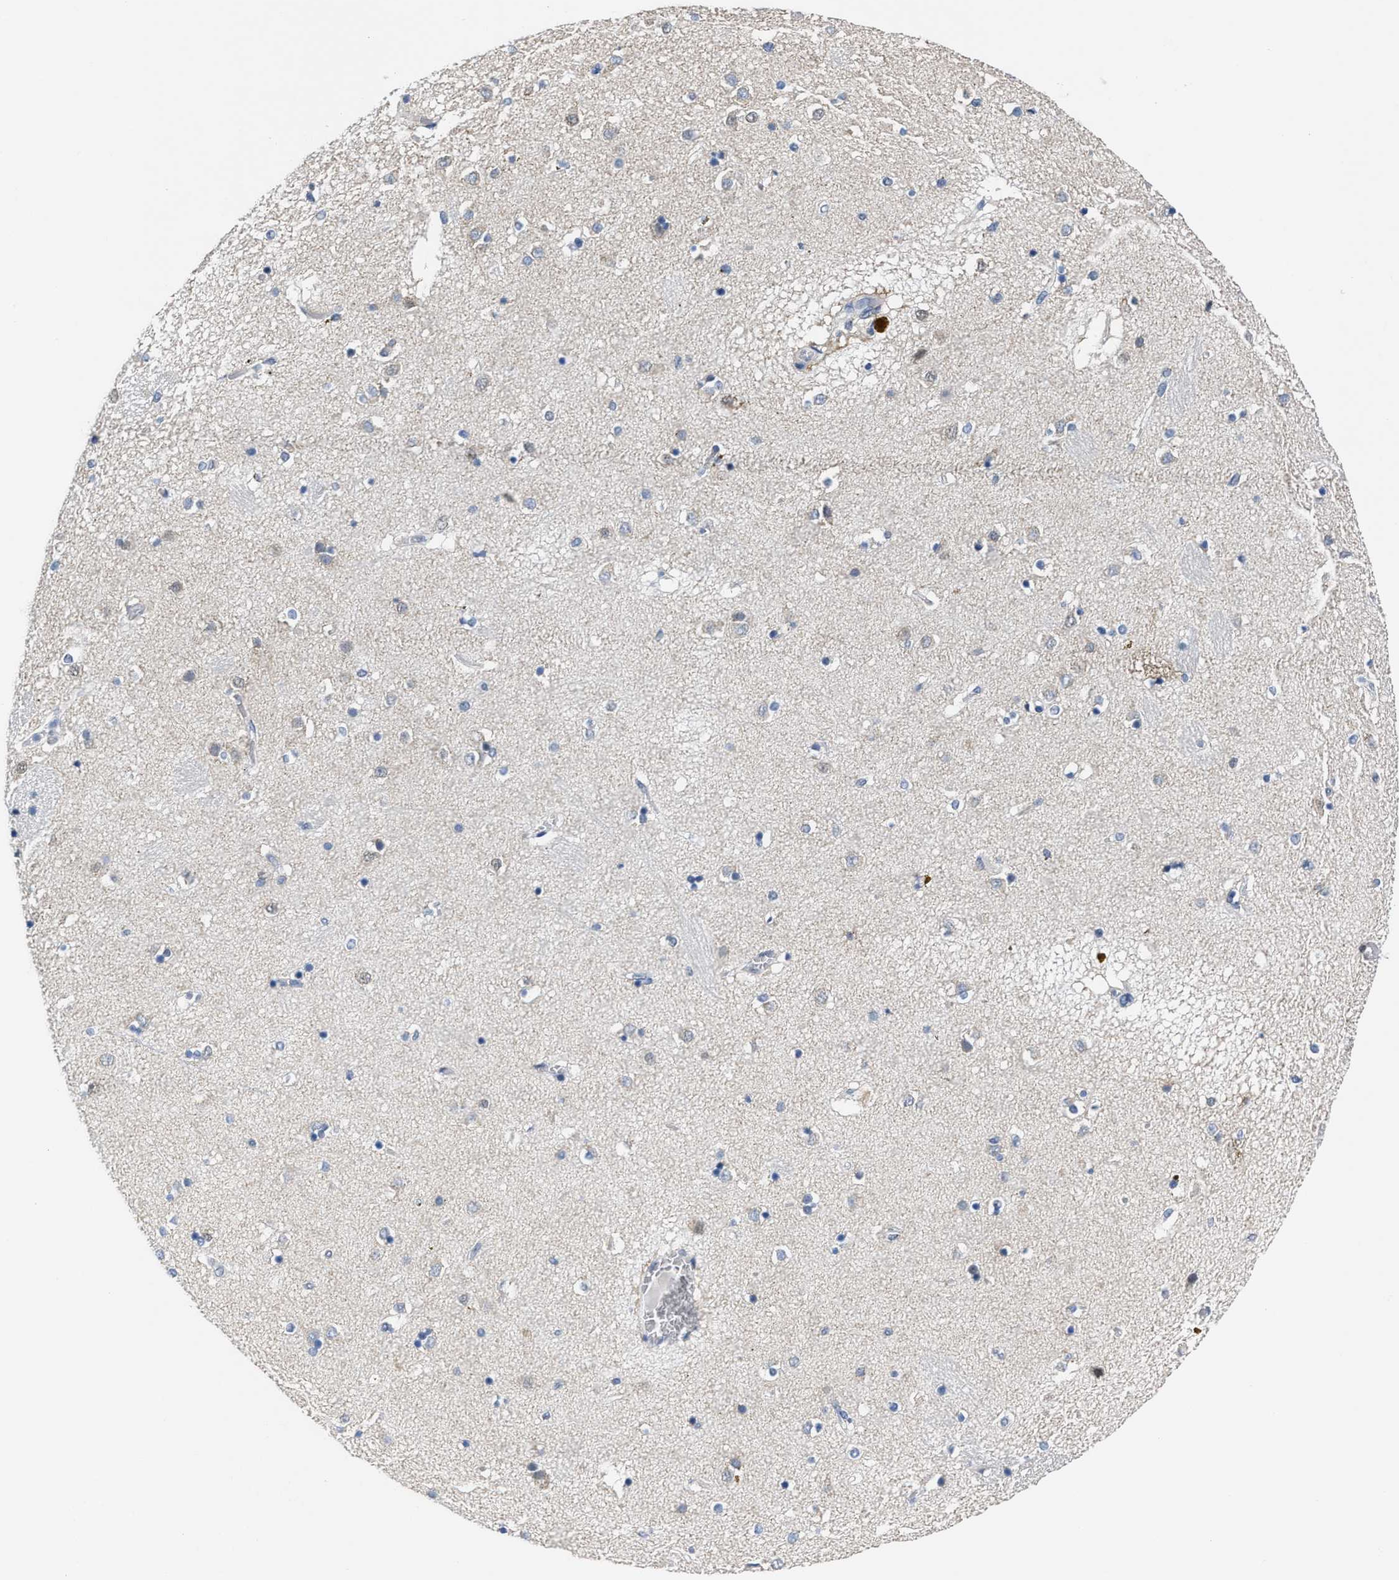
{"staining": {"intensity": "negative", "quantity": "none", "location": "none"}, "tissue": "caudate", "cell_type": "Glial cells", "image_type": "normal", "snomed": [{"axis": "morphology", "description": "Normal tissue, NOS"}, {"axis": "topography", "description": "Lateral ventricle wall"}], "caption": "Human caudate stained for a protein using IHC demonstrates no positivity in glial cells.", "gene": "ID3", "patient": {"sex": "male", "age": 70}}